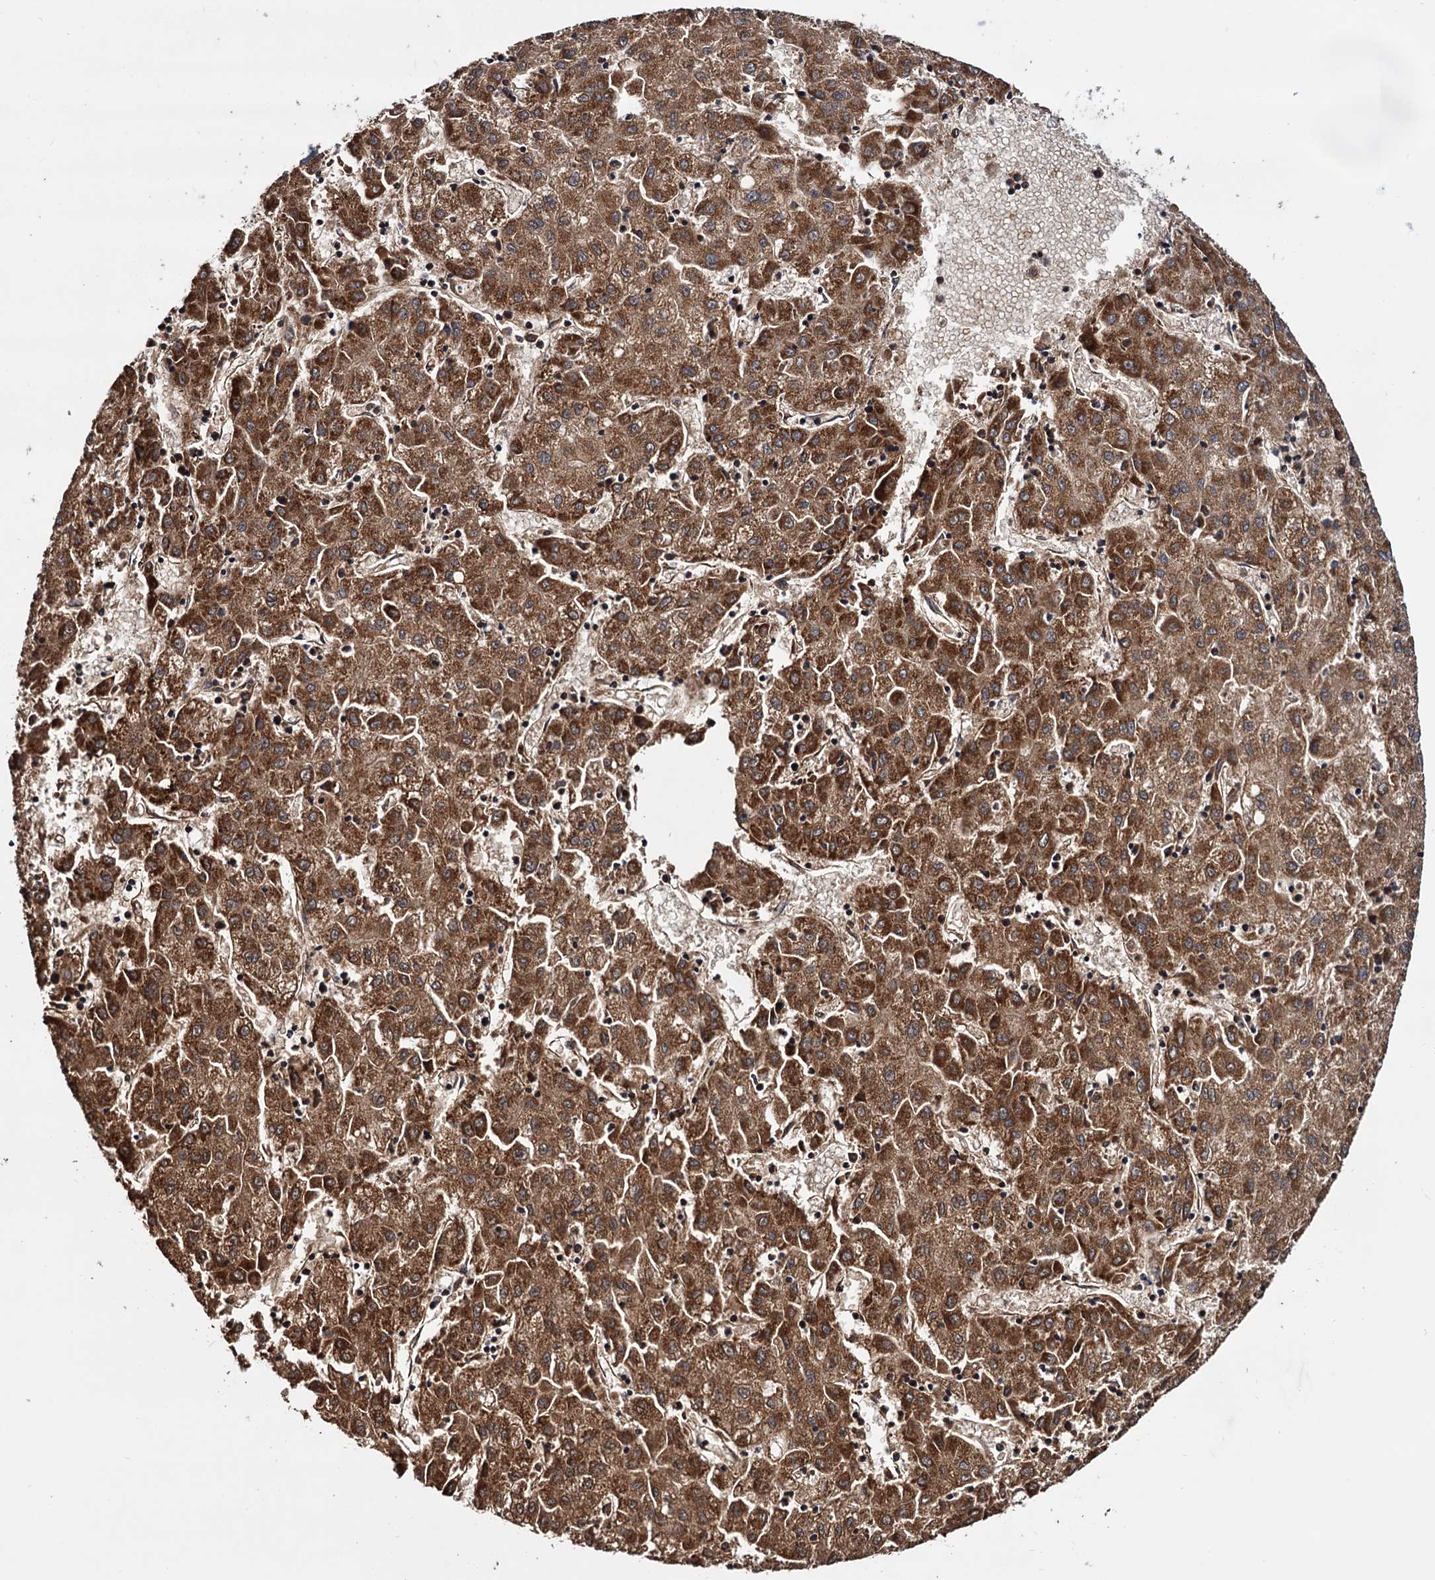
{"staining": {"intensity": "strong", "quantity": ">75%", "location": "cytoplasmic/membranous"}, "tissue": "liver cancer", "cell_type": "Tumor cells", "image_type": "cancer", "snomed": [{"axis": "morphology", "description": "Carcinoma, Hepatocellular, NOS"}, {"axis": "topography", "description": "Liver"}], "caption": "A brown stain labels strong cytoplasmic/membranous staining of a protein in human hepatocellular carcinoma (liver) tumor cells.", "gene": "MRPL42", "patient": {"sex": "male", "age": 72}}